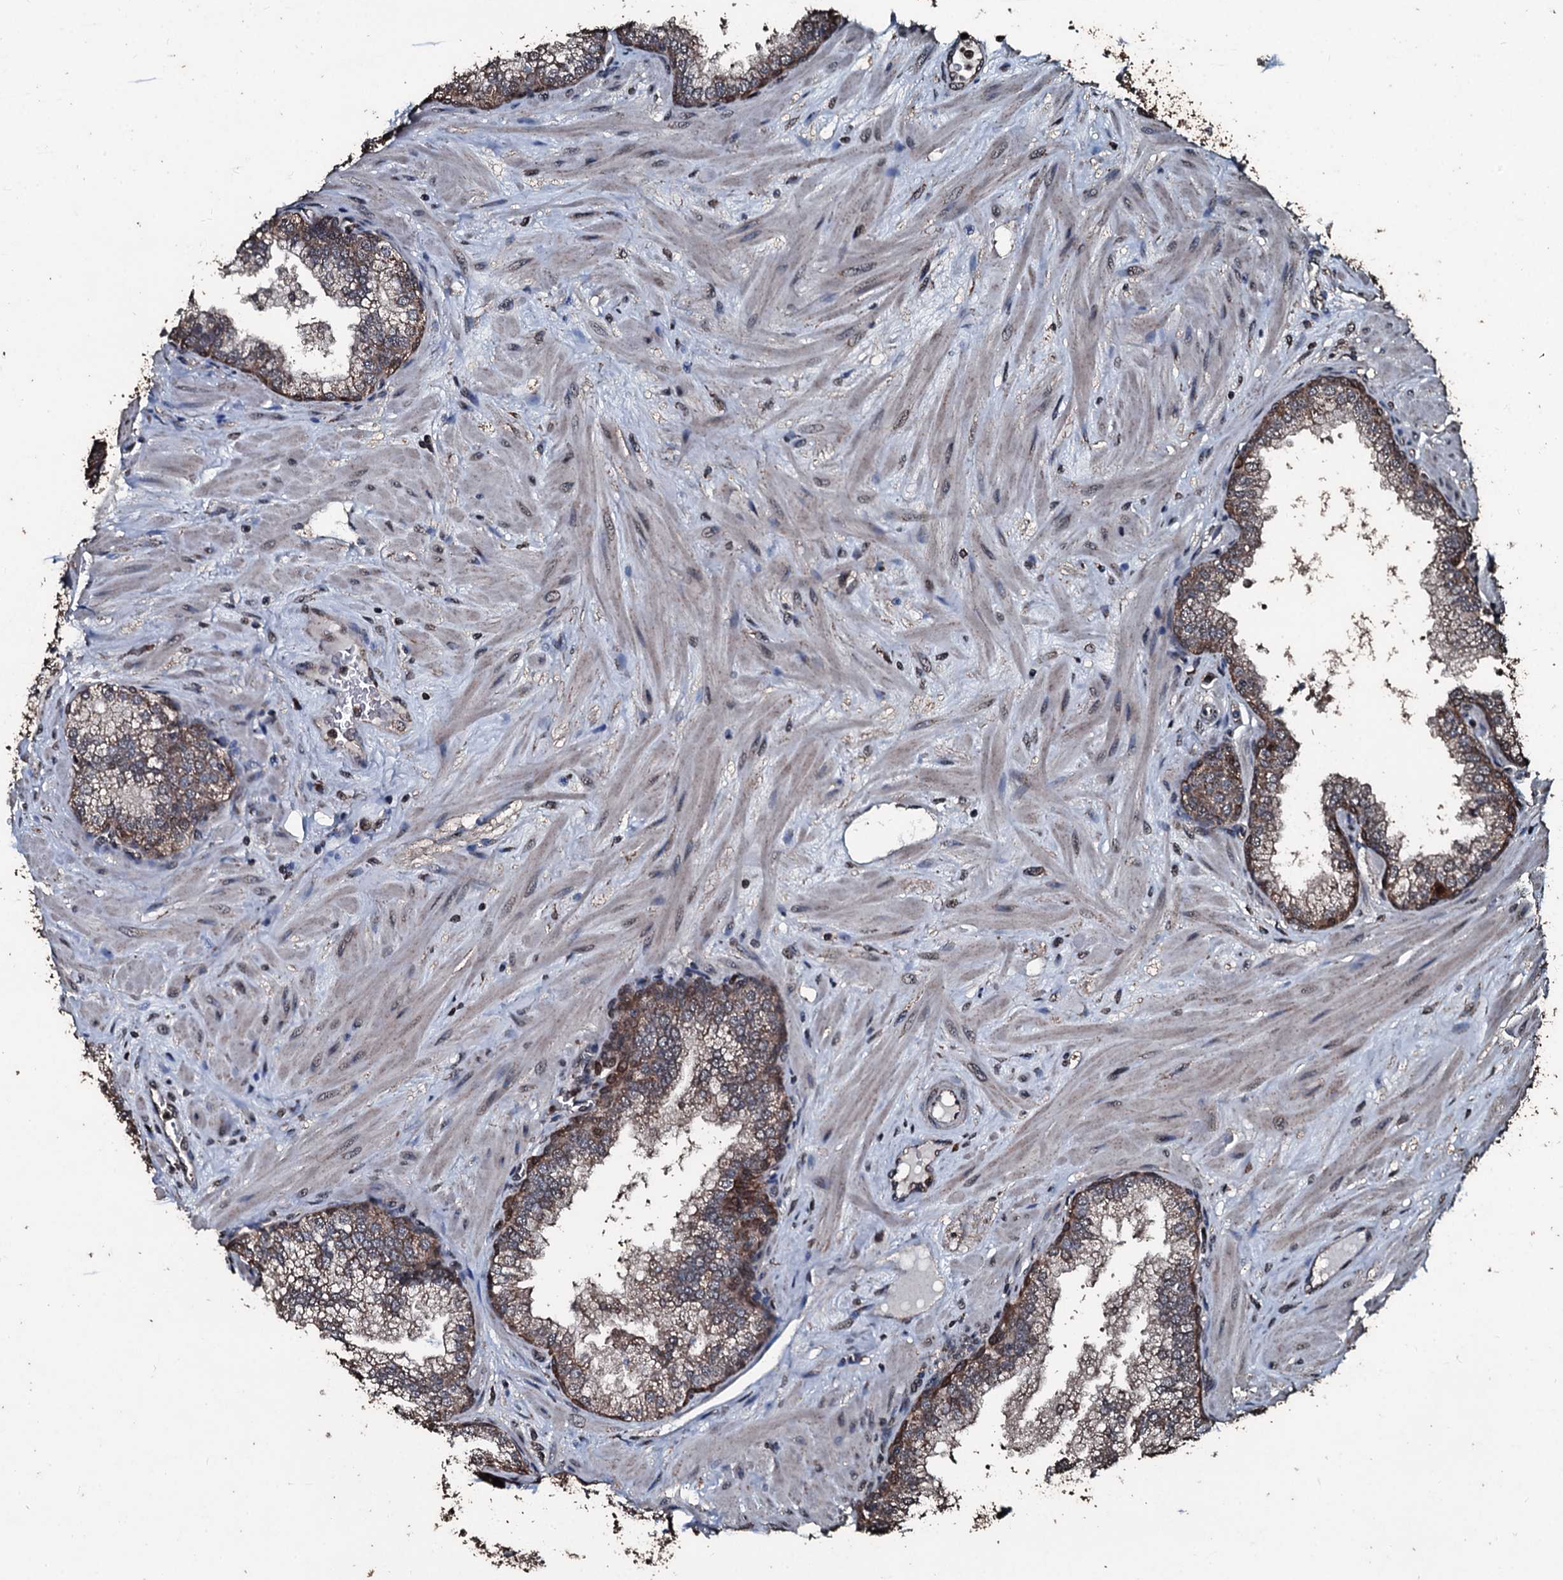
{"staining": {"intensity": "weak", "quantity": "25%-75%", "location": "cytoplasmic/membranous"}, "tissue": "prostate", "cell_type": "Glandular cells", "image_type": "normal", "snomed": [{"axis": "morphology", "description": "Normal tissue, NOS"}, {"axis": "topography", "description": "Prostate"}], "caption": "High-magnification brightfield microscopy of unremarkable prostate stained with DAB (brown) and counterstained with hematoxylin (blue). glandular cells exhibit weak cytoplasmic/membranous staining is seen in about25%-75% of cells. (DAB (3,3'-diaminobenzidine) = brown stain, brightfield microscopy at high magnification).", "gene": "FAAP24", "patient": {"sex": "male", "age": 60}}